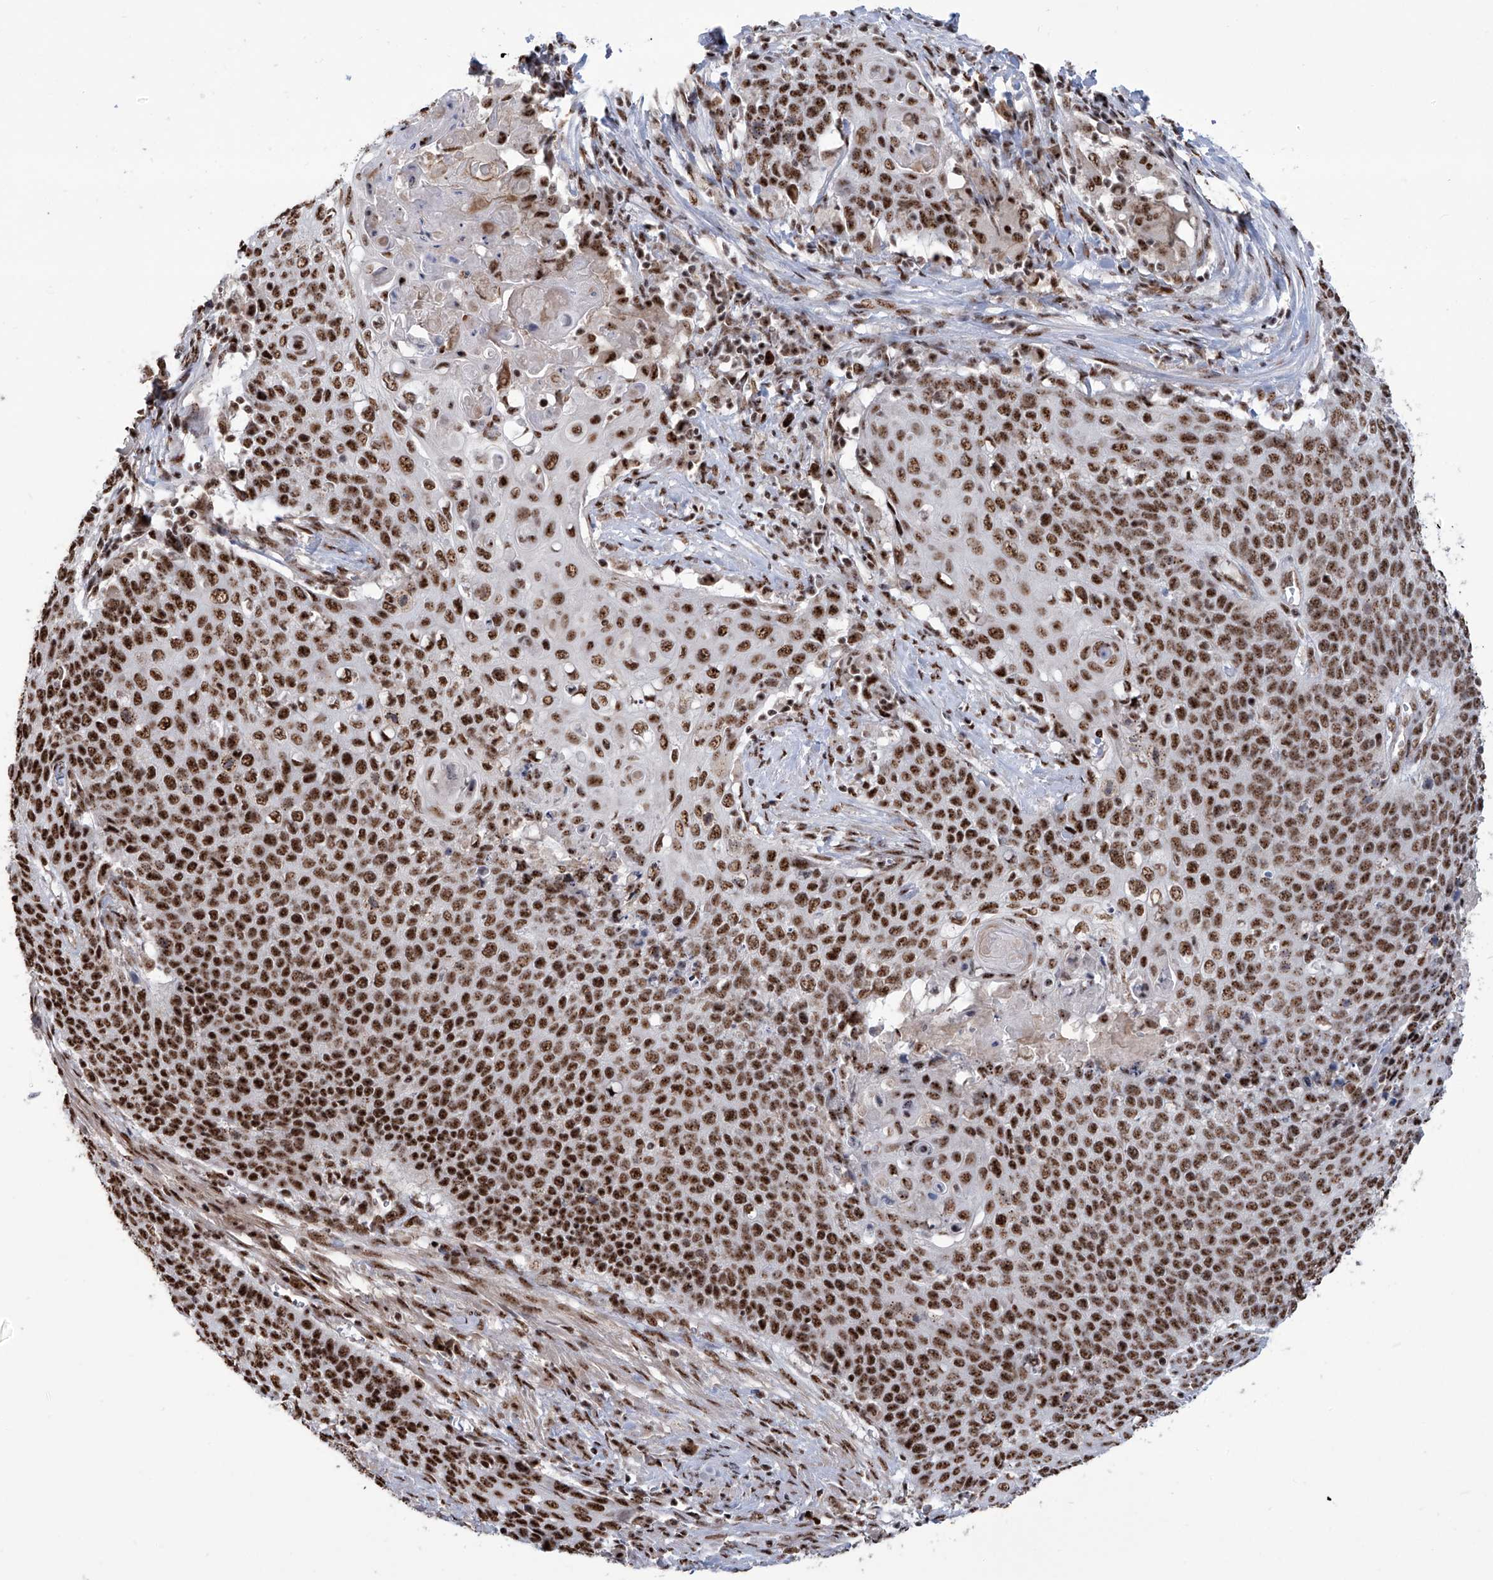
{"staining": {"intensity": "strong", "quantity": ">75%", "location": "nuclear"}, "tissue": "cervical cancer", "cell_type": "Tumor cells", "image_type": "cancer", "snomed": [{"axis": "morphology", "description": "Squamous cell carcinoma, NOS"}, {"axis": "topography", "description": "Cervix"}], "caption": "Cervical cancer stained with a brown dye shows strong nuclear positive positivity in about >75% of tumor cells.", "gene": "FBXL4", "patient": {"sex": "female", "age": 39}}